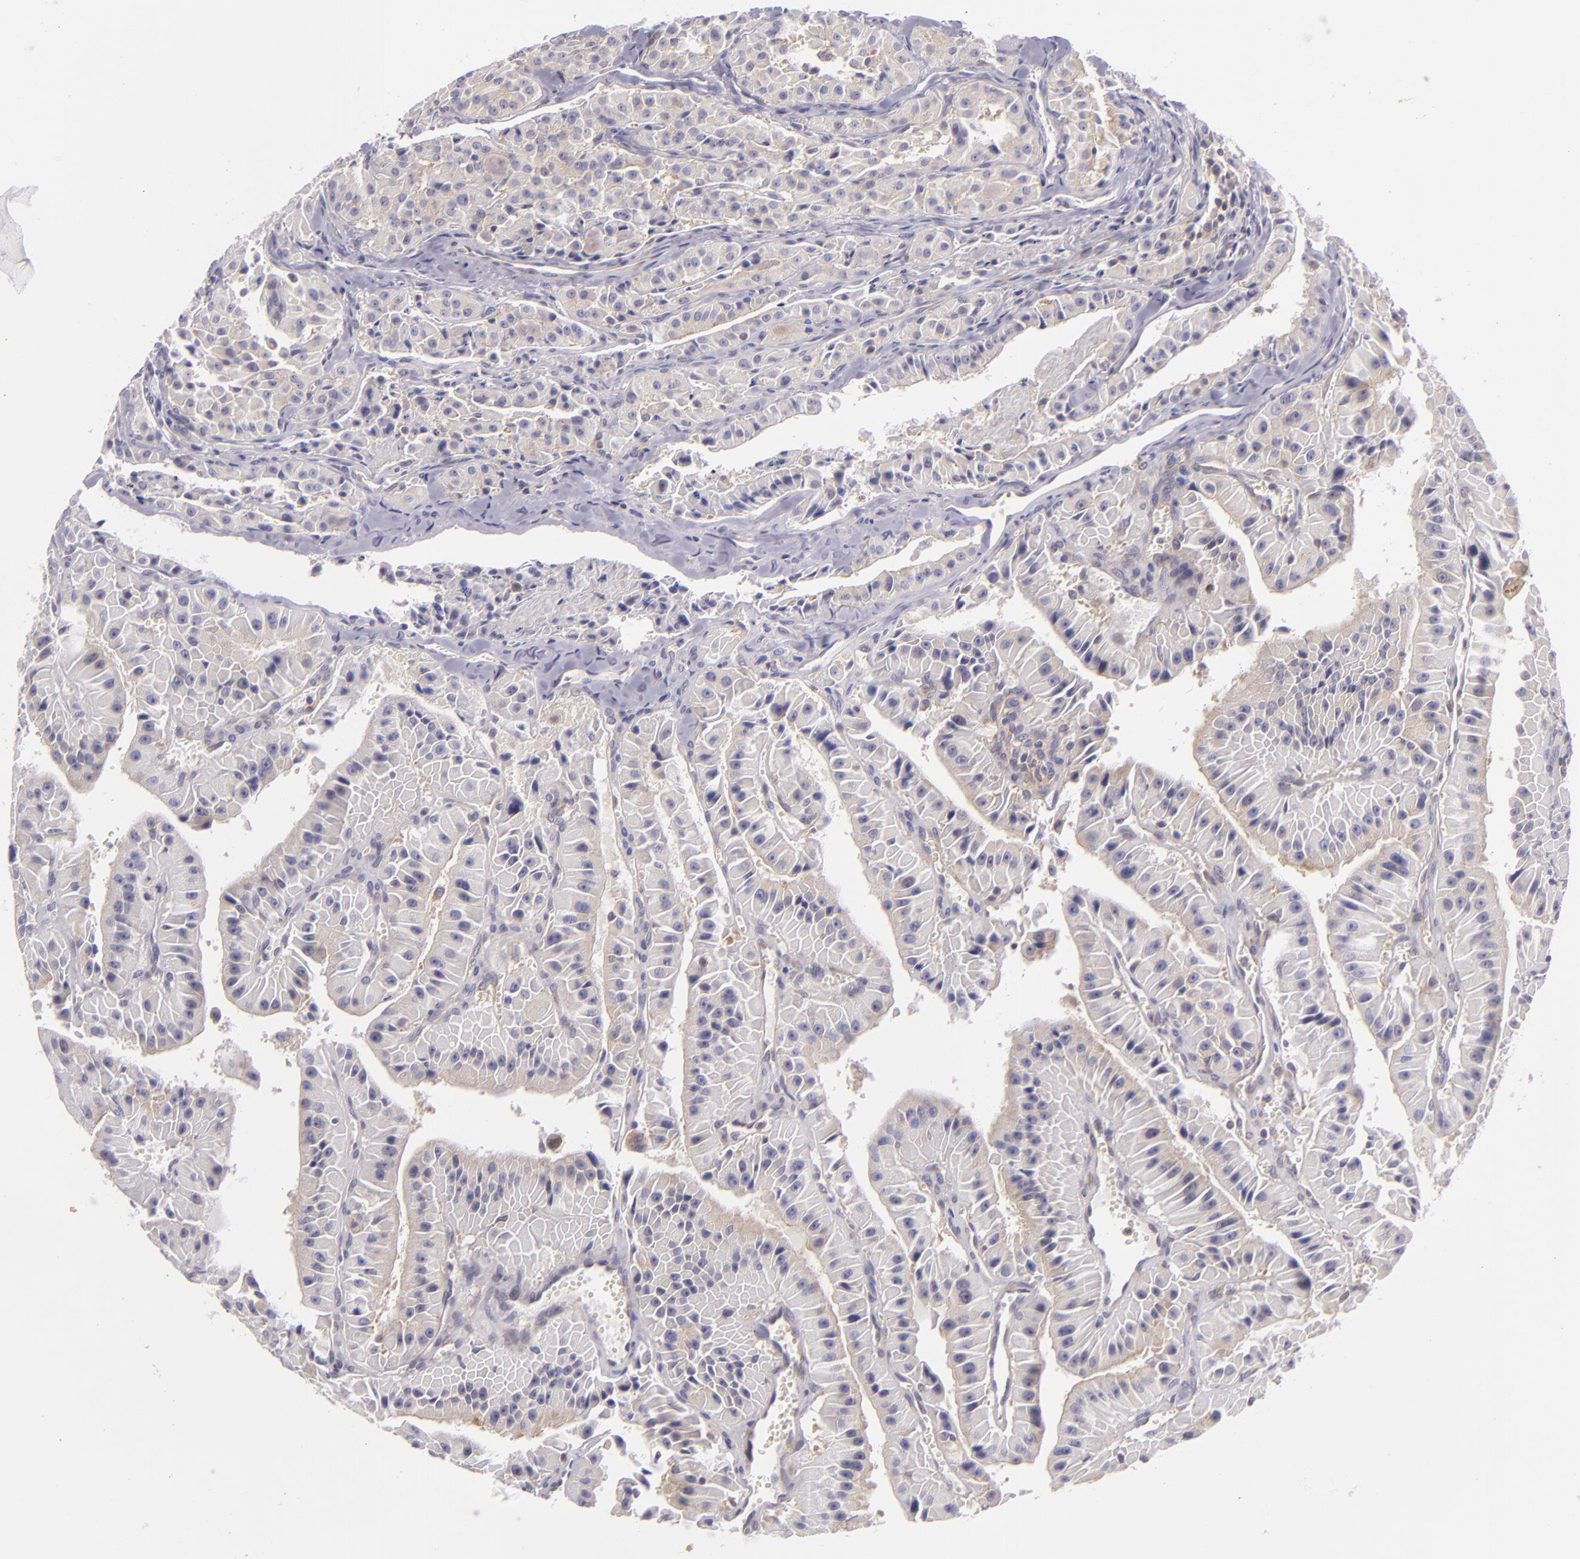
{"staining": {"intensity": "weak", "quantity": ">75%", "location": "cytoplasmic/membranous"}, "tissue": "thyroid cancer", "cell_type": "Tumor cells", "image_type": "cancer", "snomed": [{"axis": "morphology", "description": "Carcinoma, NOS"}, {"axis": "topography", "description": "Thyroid gland"}], "caption": "The micrograph demonstrates staining of thyroid cancer (carcinoma), revealing weak cytoplasmic/membranous protein expression (brown color) within tumor cells. (brown staining indicates protein expression, while blue staining denotes nuclei).", "gene": "UPF3B", "patient": {"sex": "male", "age": 76}}